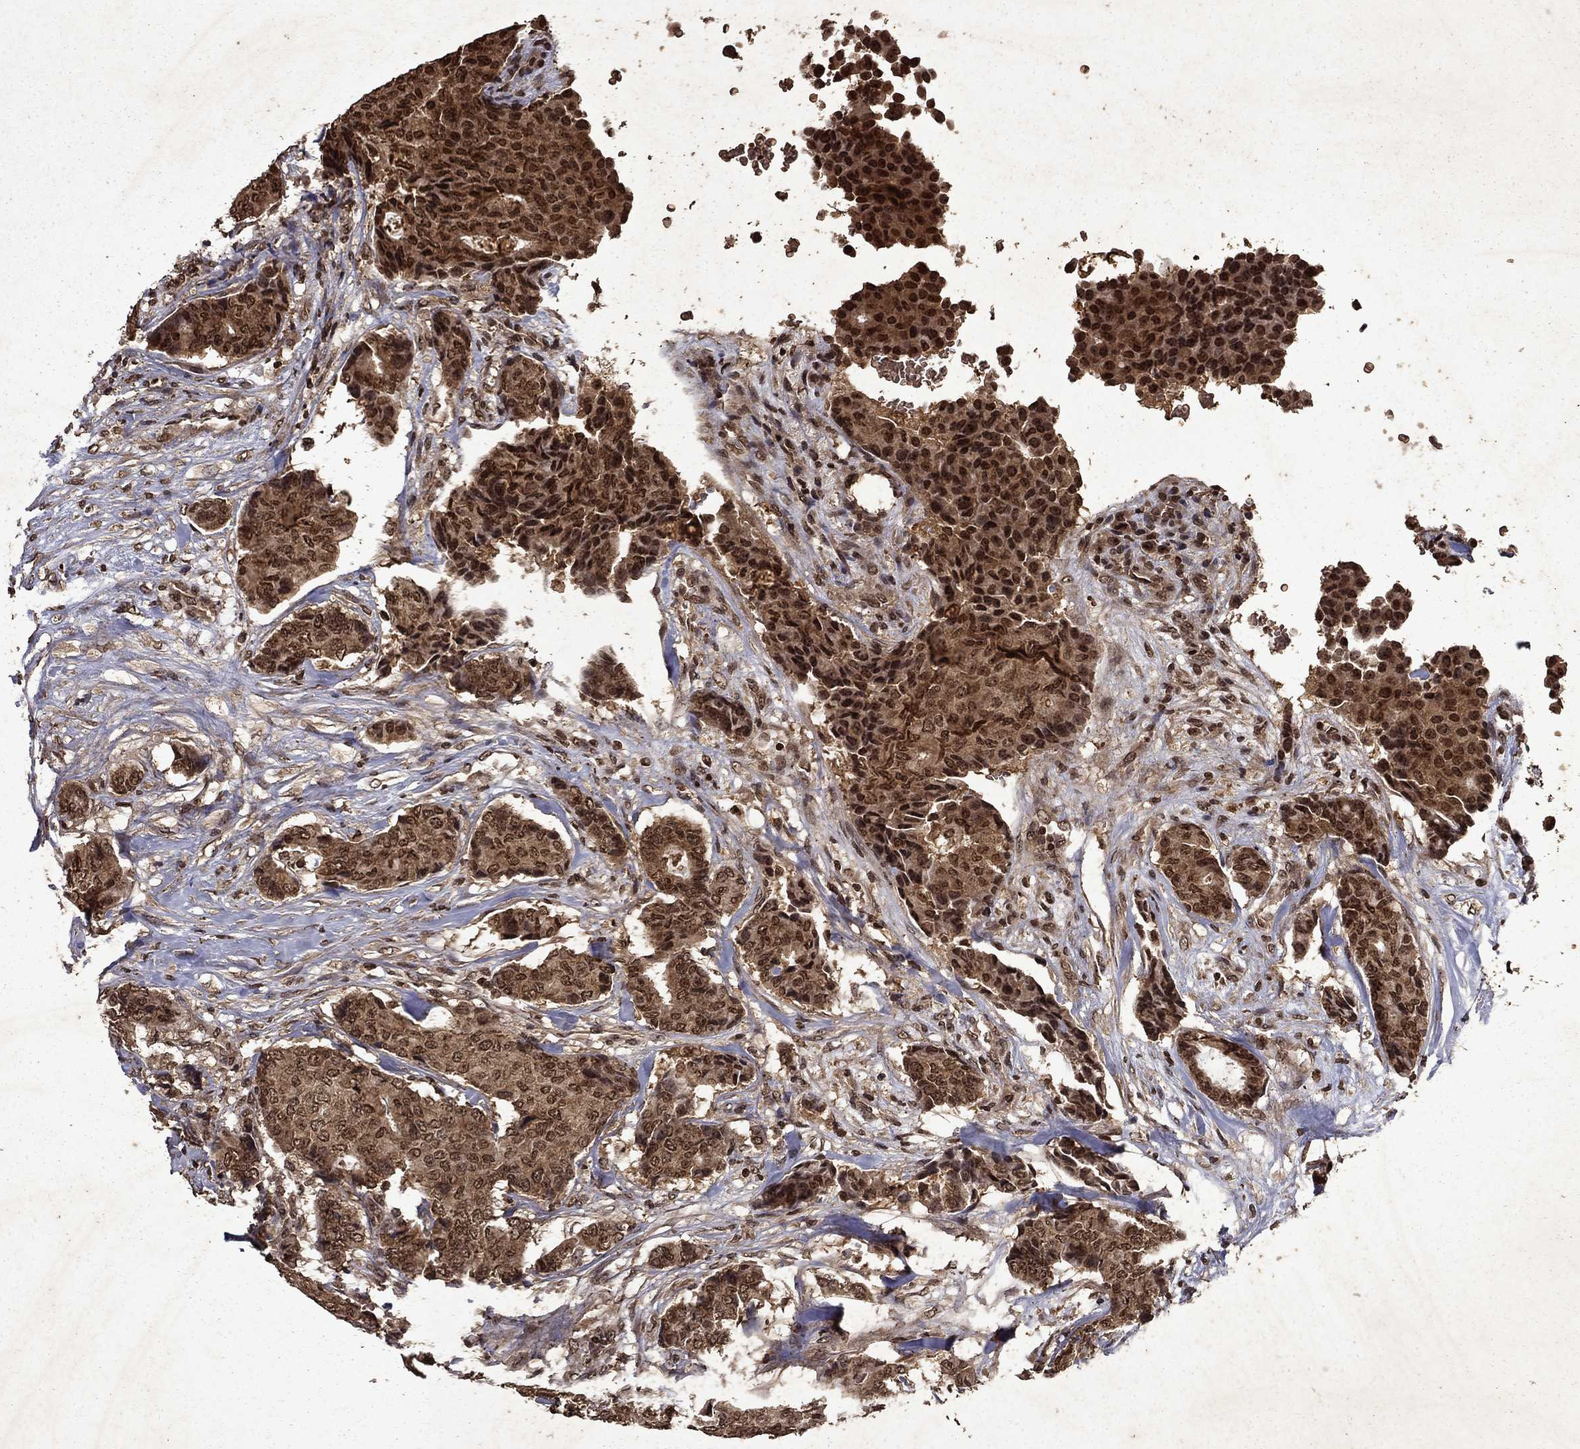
{"staining": {"intensity": "moderate", "quantity": ">75%", "location": "cytoplasmic/membranous,nuclear"}, "tissue": "breast cancer", "cell_type": "Tumor cells", "image_type": "cancer", "snomed": [{"axis": "morphology", "description": "Duct carcinoma"}, {"axis": "topography", "description": "Breast"}], "caption": "Moderate cytoplasmic/membranous and nuclear protein expression is appreciated in approximately >75% of tumor cells in infiltrating ductal carcinoma (breast).", "gene": "PIN4", "patient": {"sex": "female", "age": 75}}